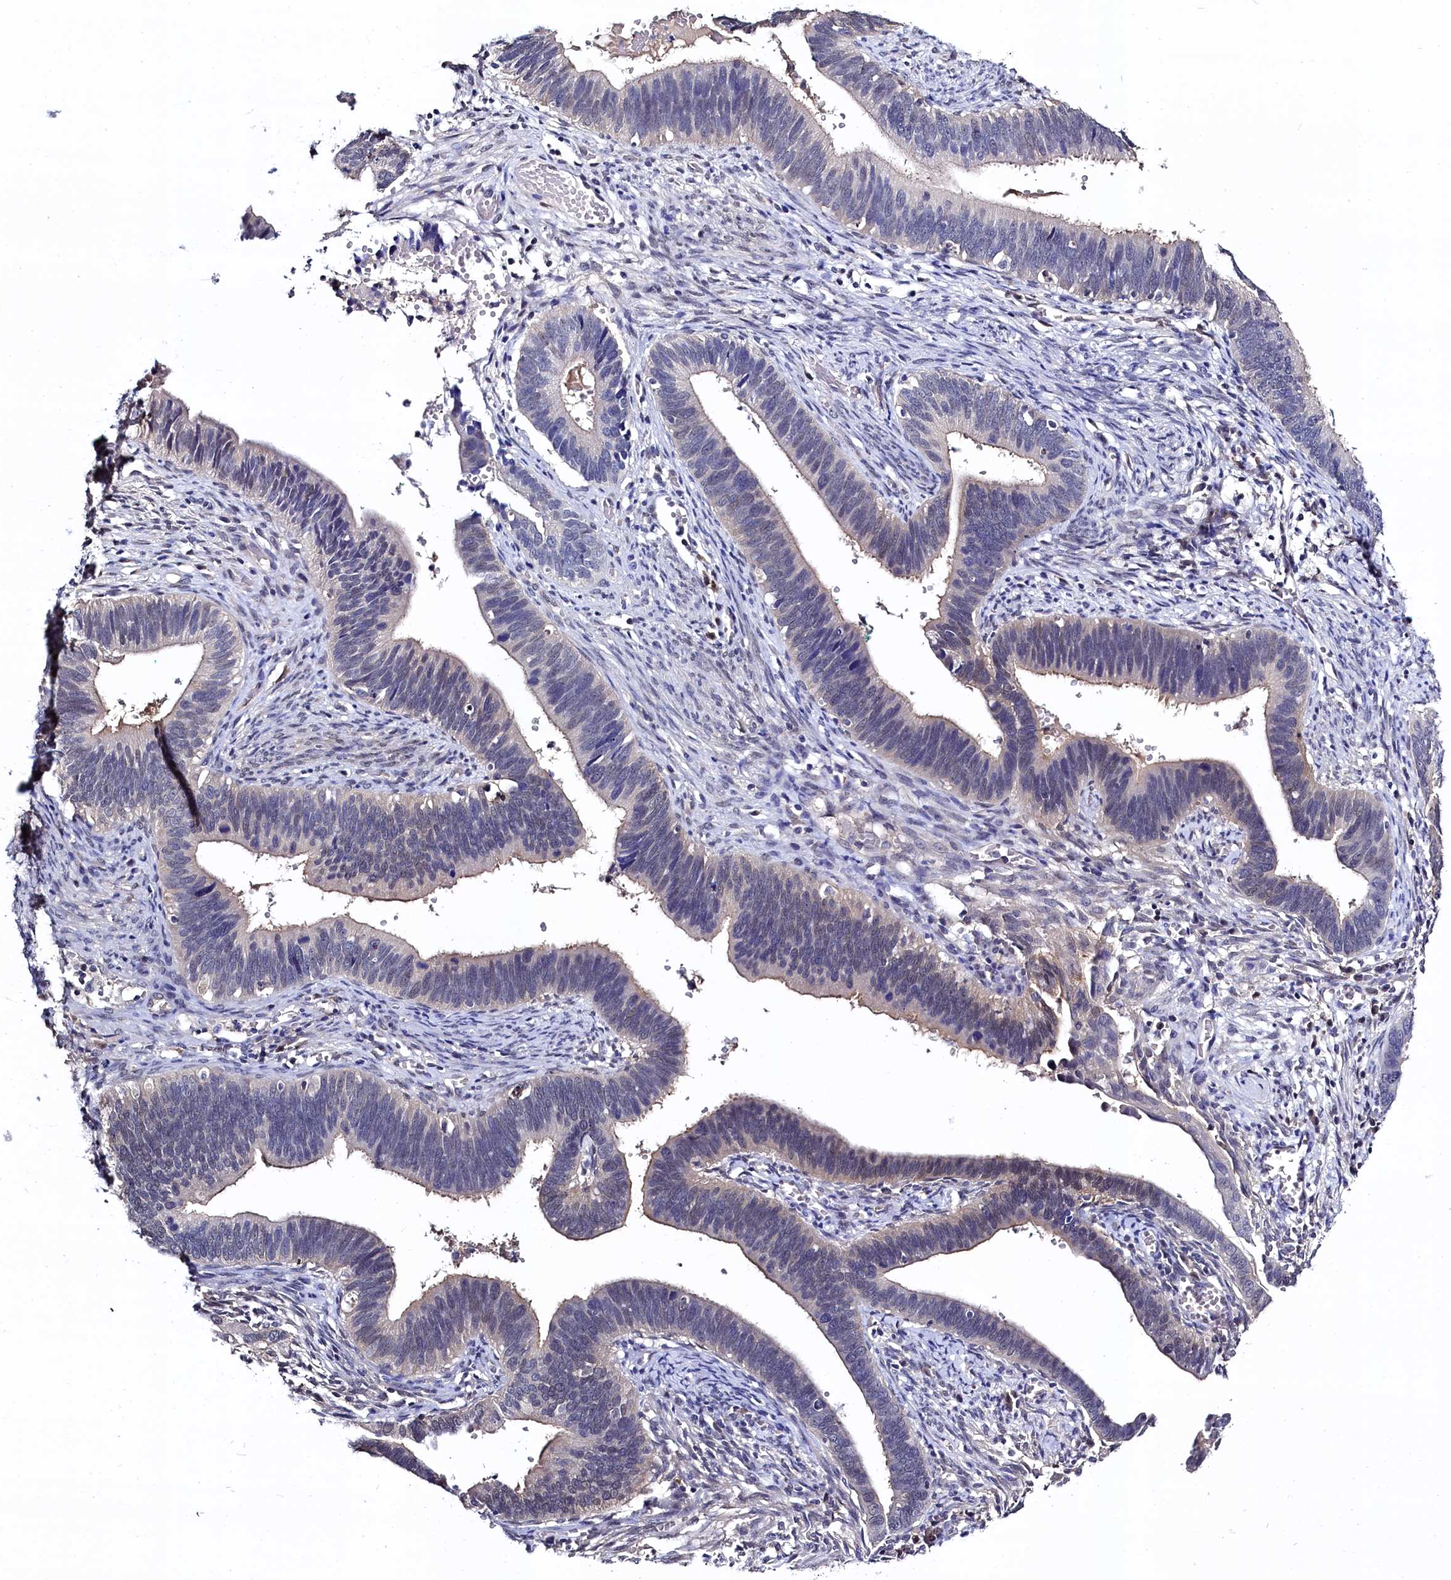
{"staining": {"intensity": "weak", "quantity": "<25%", "location": "cytoplasmic/membranous"}, "tissue": "cervical cancer", "cell_type": "Tumor cells", "image_type": "cancer", "snomed": [{"axis": "morphology", "description": "Adenocarcinoma, NOS"}, {"axis": "topography", "description": "Cervix"}], "caption": "Tumor cells show no significant protein staining in adenocarcinoma (cervical).", "gene": "C11orf54", "patient": {"sex": "female", "age": 42}}